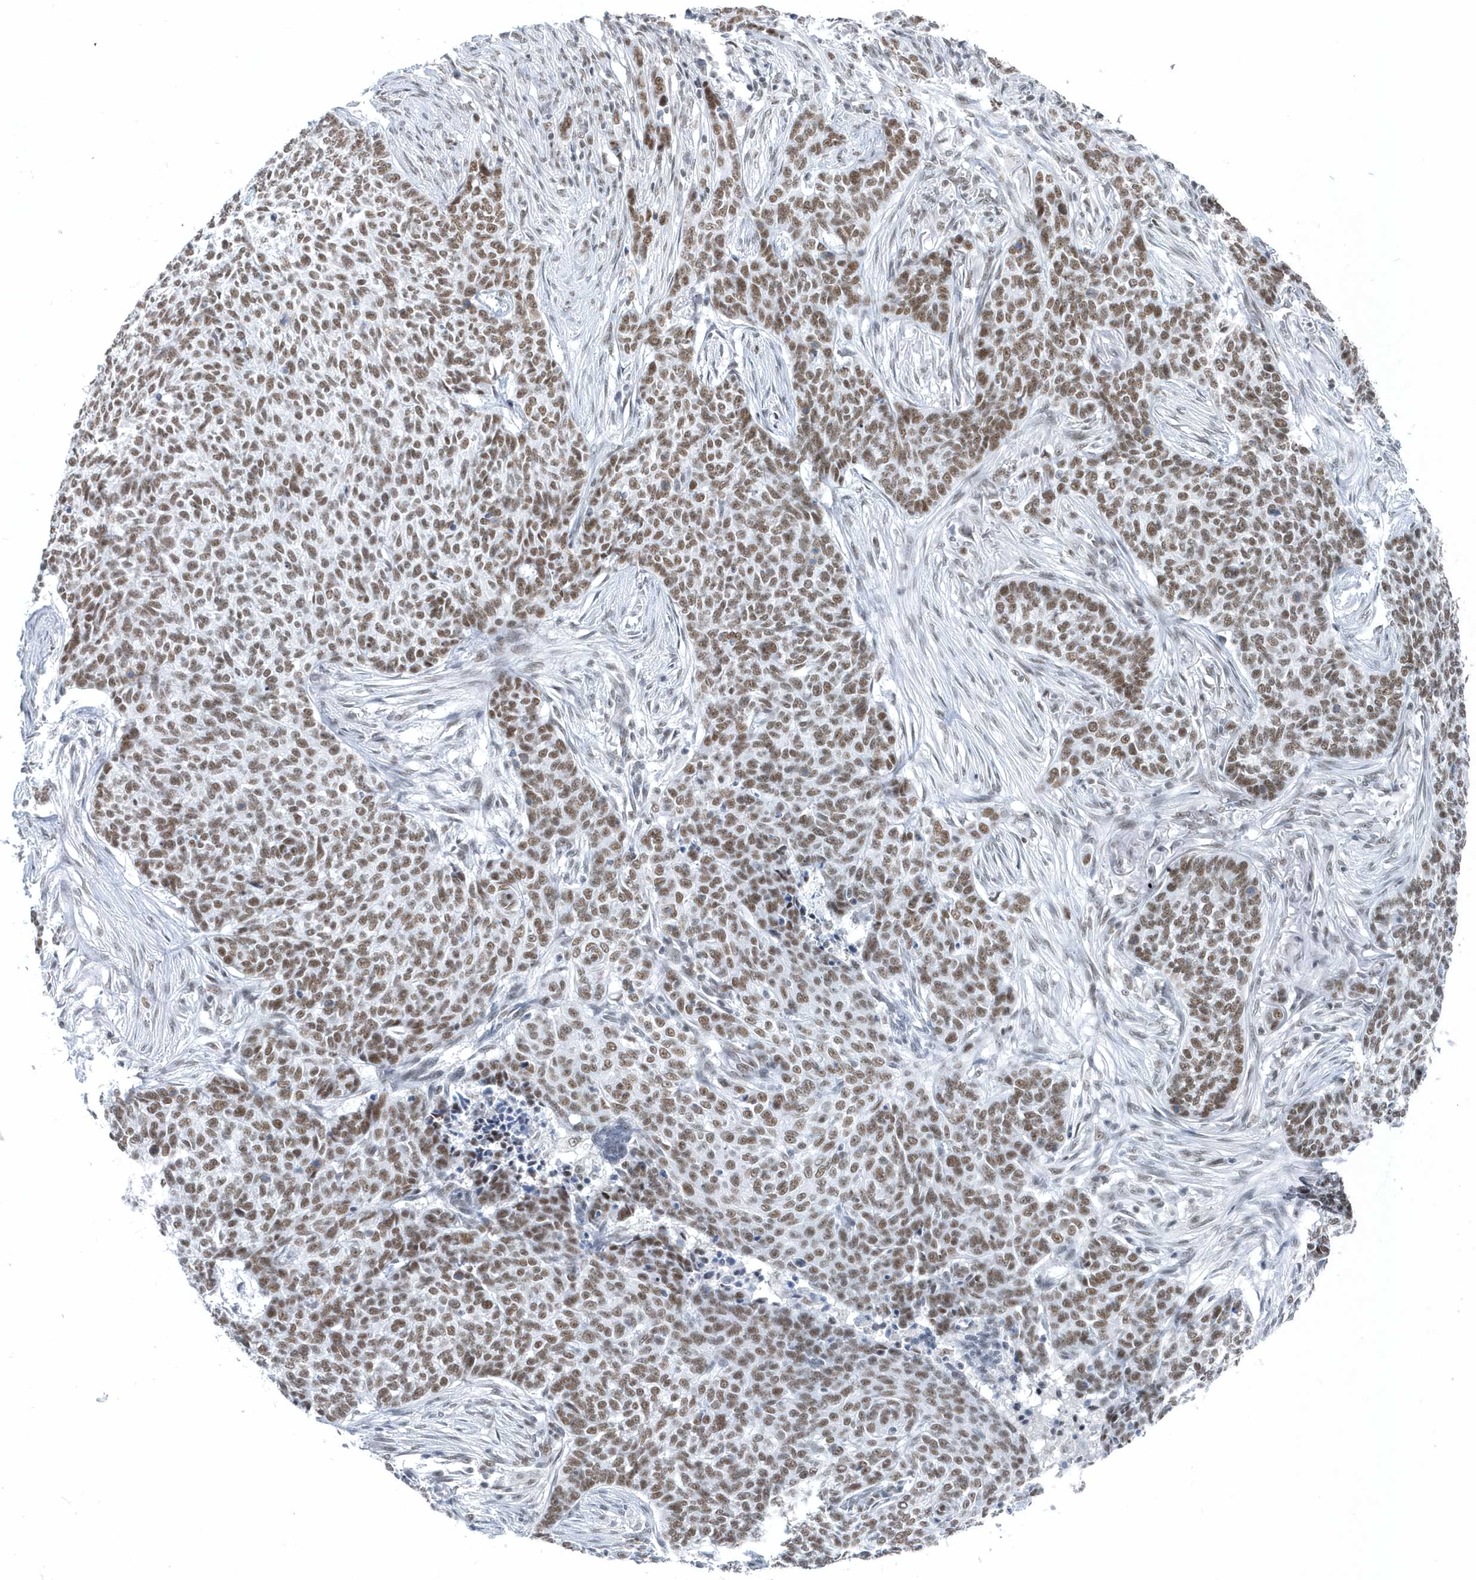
{"staining": {"intensity": "moderate", "quantity": ">75%", "location": "nuclear"}, "tissue": "skin cancer", "cell_type": "Tumor cells", "image_type": "cancer", "snomed": [{"axis": "morphology", "description": "Basal cell carcinoma"}, {"axis": "topography", "description": "Skin"}], "caption": "Skin cancer (basal cell carcinoma) stained with IHC reveals moderate nuclear expression in about >75% of tumor cells.", "gene": "FIP1L1", "patient": {"sex": "male", "age": 85}}